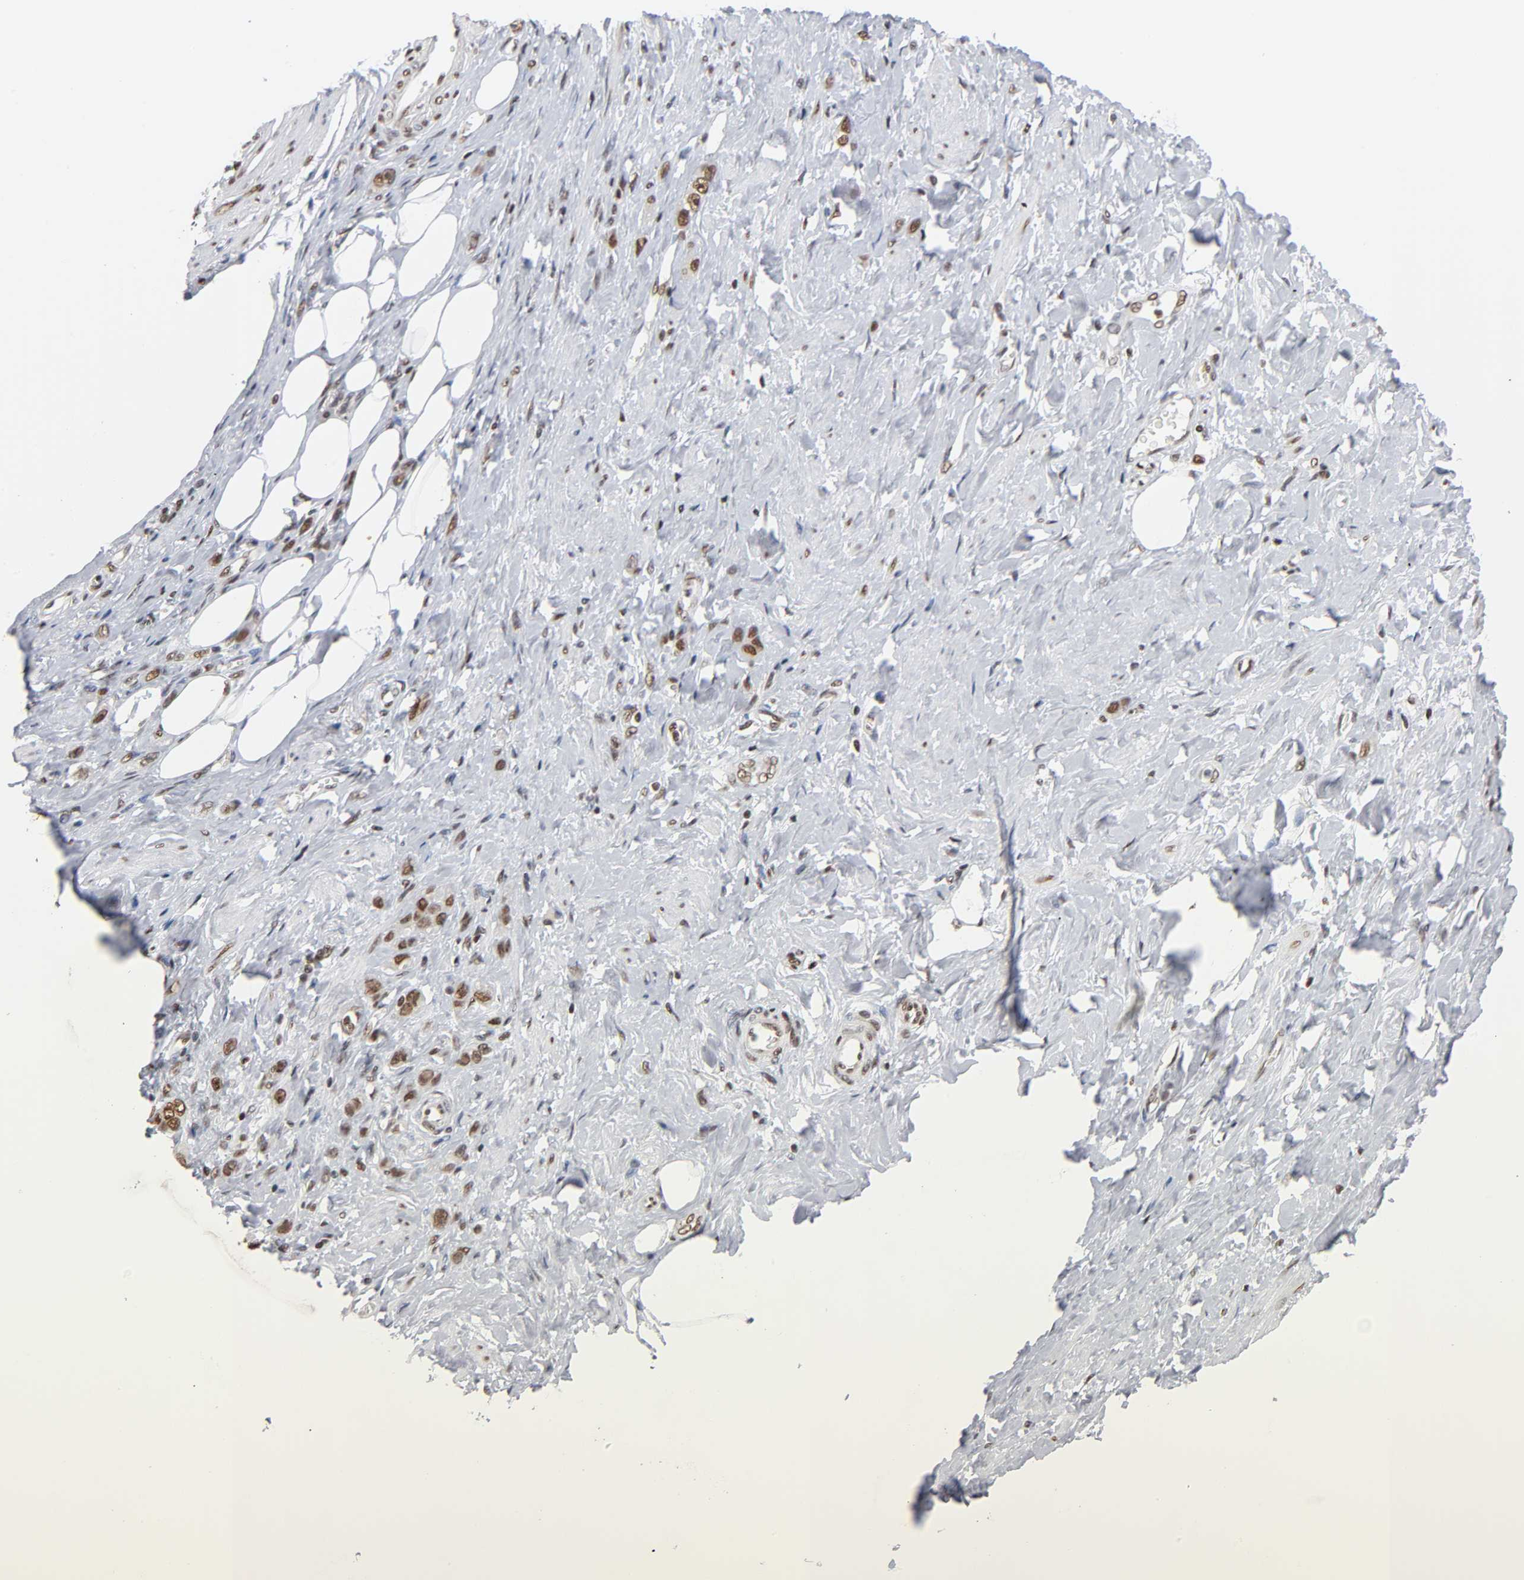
{"staining": {"intensity": "moderate", "quantity": ">75%", "location": "nuclear"}, "tissue": "stomach cancer", "cell_type": "Tumor cells", "image_type": "cancer", "snomed": [{"axis": "morphology", "description": "Adenocarcinoma, NOS"}, {"axis": "topography", "description": "Stomach"}], "caption": "Stomach adenocarcinoma stained for a protein (brown) exhibits moderate nuclear positive staining in about >75% of tumor cells.", "gene": "ILKAP", "patient": {"sex": "male", "age": 82}}